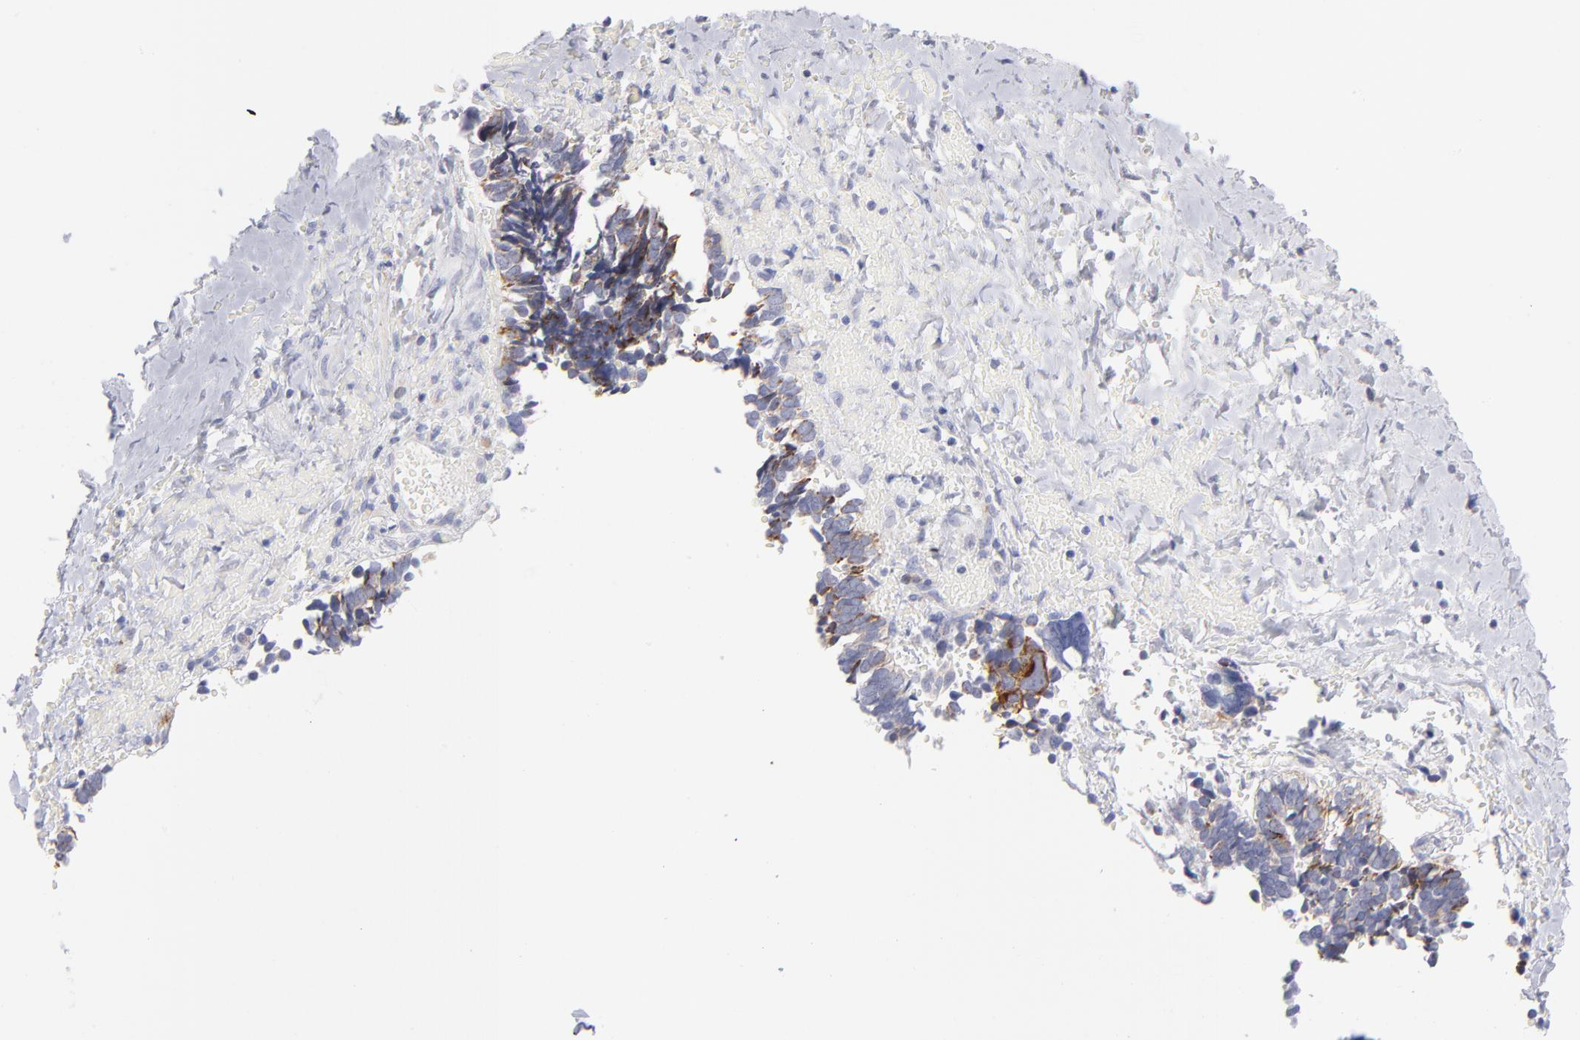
{"staining": {"intensity": "weak", "quantity": "<25%", "location": "cytoplasmic/membranous"}, "tissue": "ovarian cancer", "cell_type": "Tumor cells", "image_type": "cancer", "snomed": [{"axis": "morphology", "description": "Cystadenocarcinoma, serous, NOS"}, {"axis": "topography", "description": "Ovary"}], "caption": "A histopathology image of human serous cystadenocarcinoma (ovarian) is negative for staining in tumor cells.", "gene": "MTHFD2", "patient": {"sex": "female", "age": 77}}